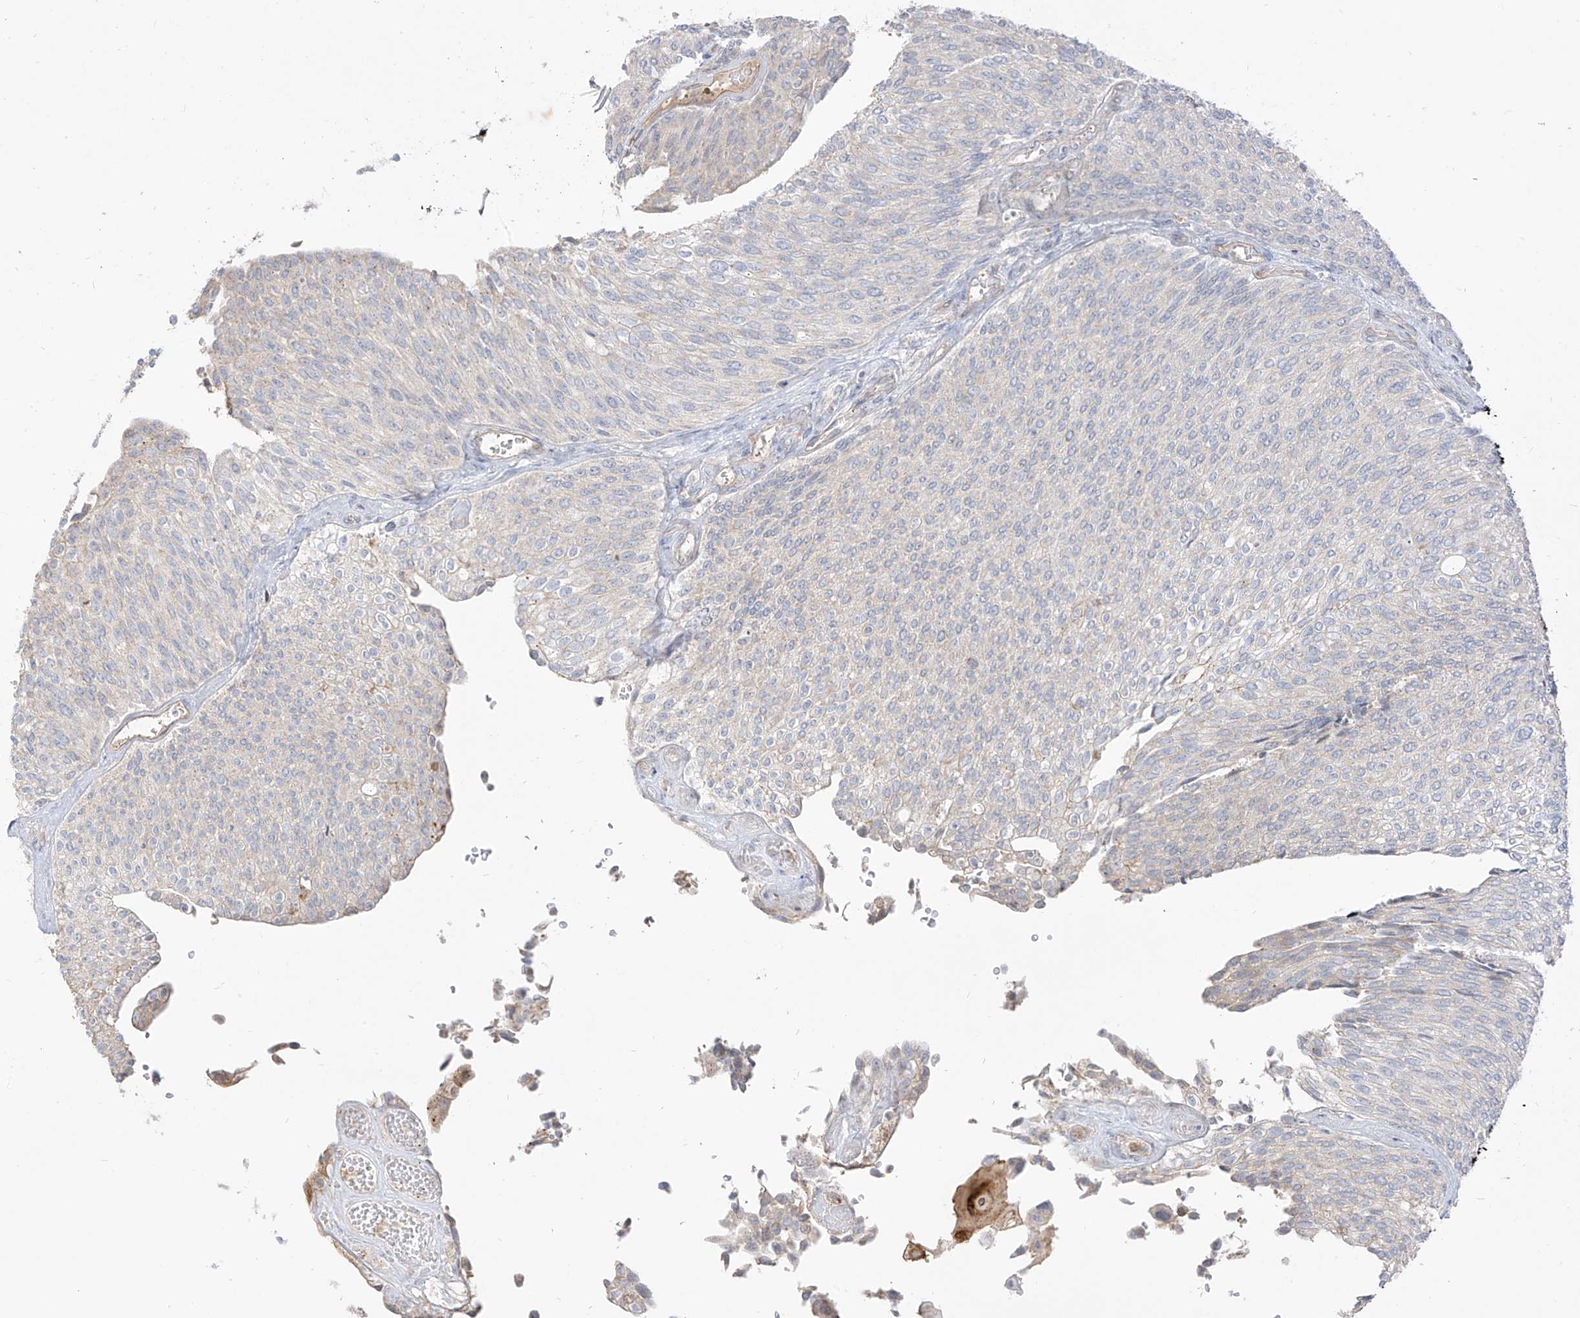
{"staining": {"intensity": "negative", "quantity": "none", "location": "none"}, "tissue": "urothelial cancer", "cell_type": "Tumor cells", "image_type": "cancer", "snomed": [{"axis": "morphology", "description": "Urothelial carcinoma, Low grade"}, {"axis": "topography", "description": "Urinary bladder"}], "caption": "Urothelial cancer was stained to show a protein in brown. There is no significant staining in tumor cells.", "gene": "C2orf42", "patient": {"sex": "female", "age": 79}}